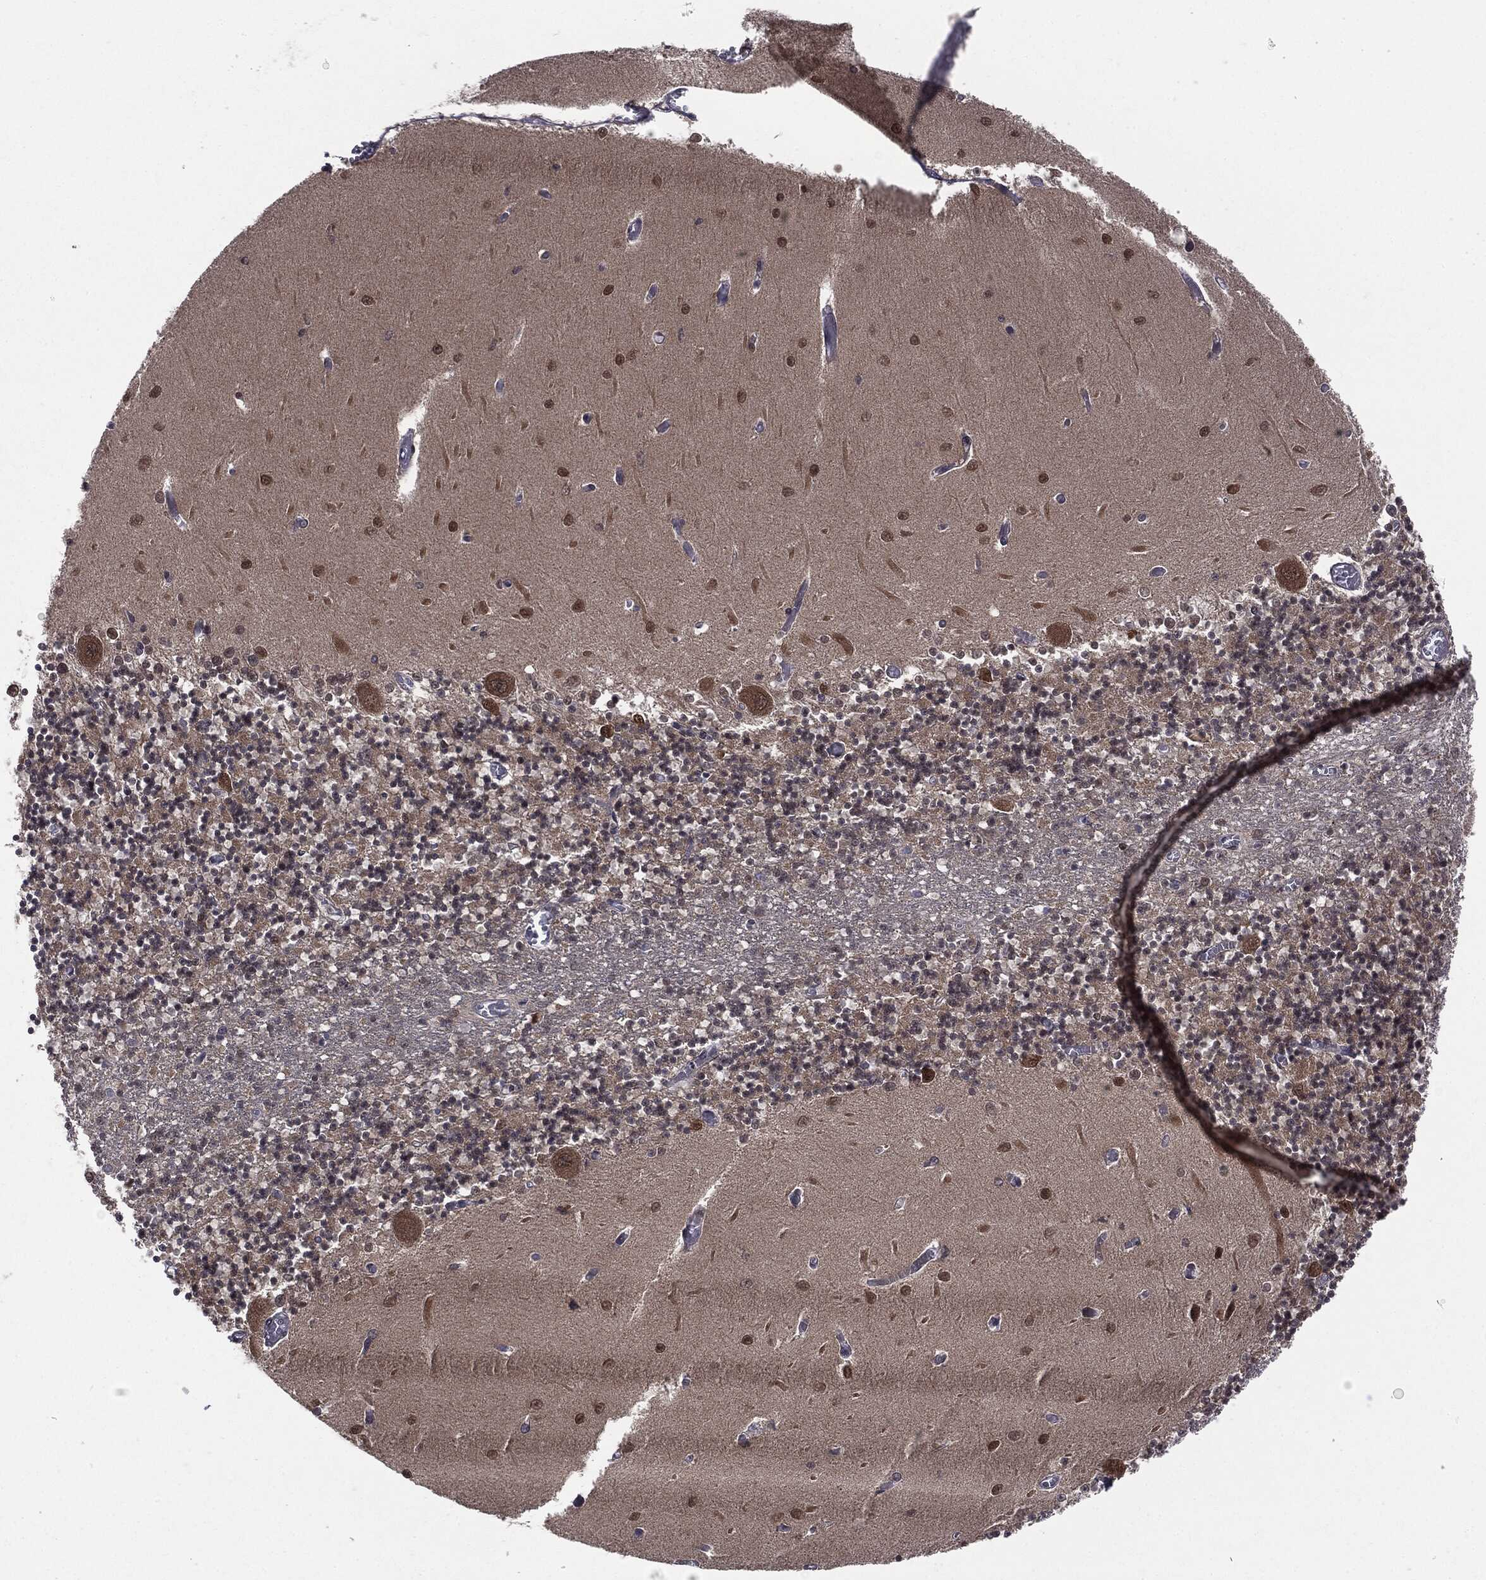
{"staining": {"intensity": "moderate", "quantity": "<25%", "location": "cytoplasmic/membranous"}, "tissue": "cerebellum", "cell_type": "Cells in granular layer", "image_type": "normal", "snomed": [{"axis": "morphology", "description": "Normal tissue, NOS"}, {"axis": "topography", "description": "Cerebellum"}], "caption": "Protein analysis of normal cerebellum demonstrates moderate cytoplasmic/membranous positivity in approximately <25% of cells in granular layer. Nuclei are stained in blue.", "gene": "KRT7", "patient": {"sex": "female", "age": 64}}